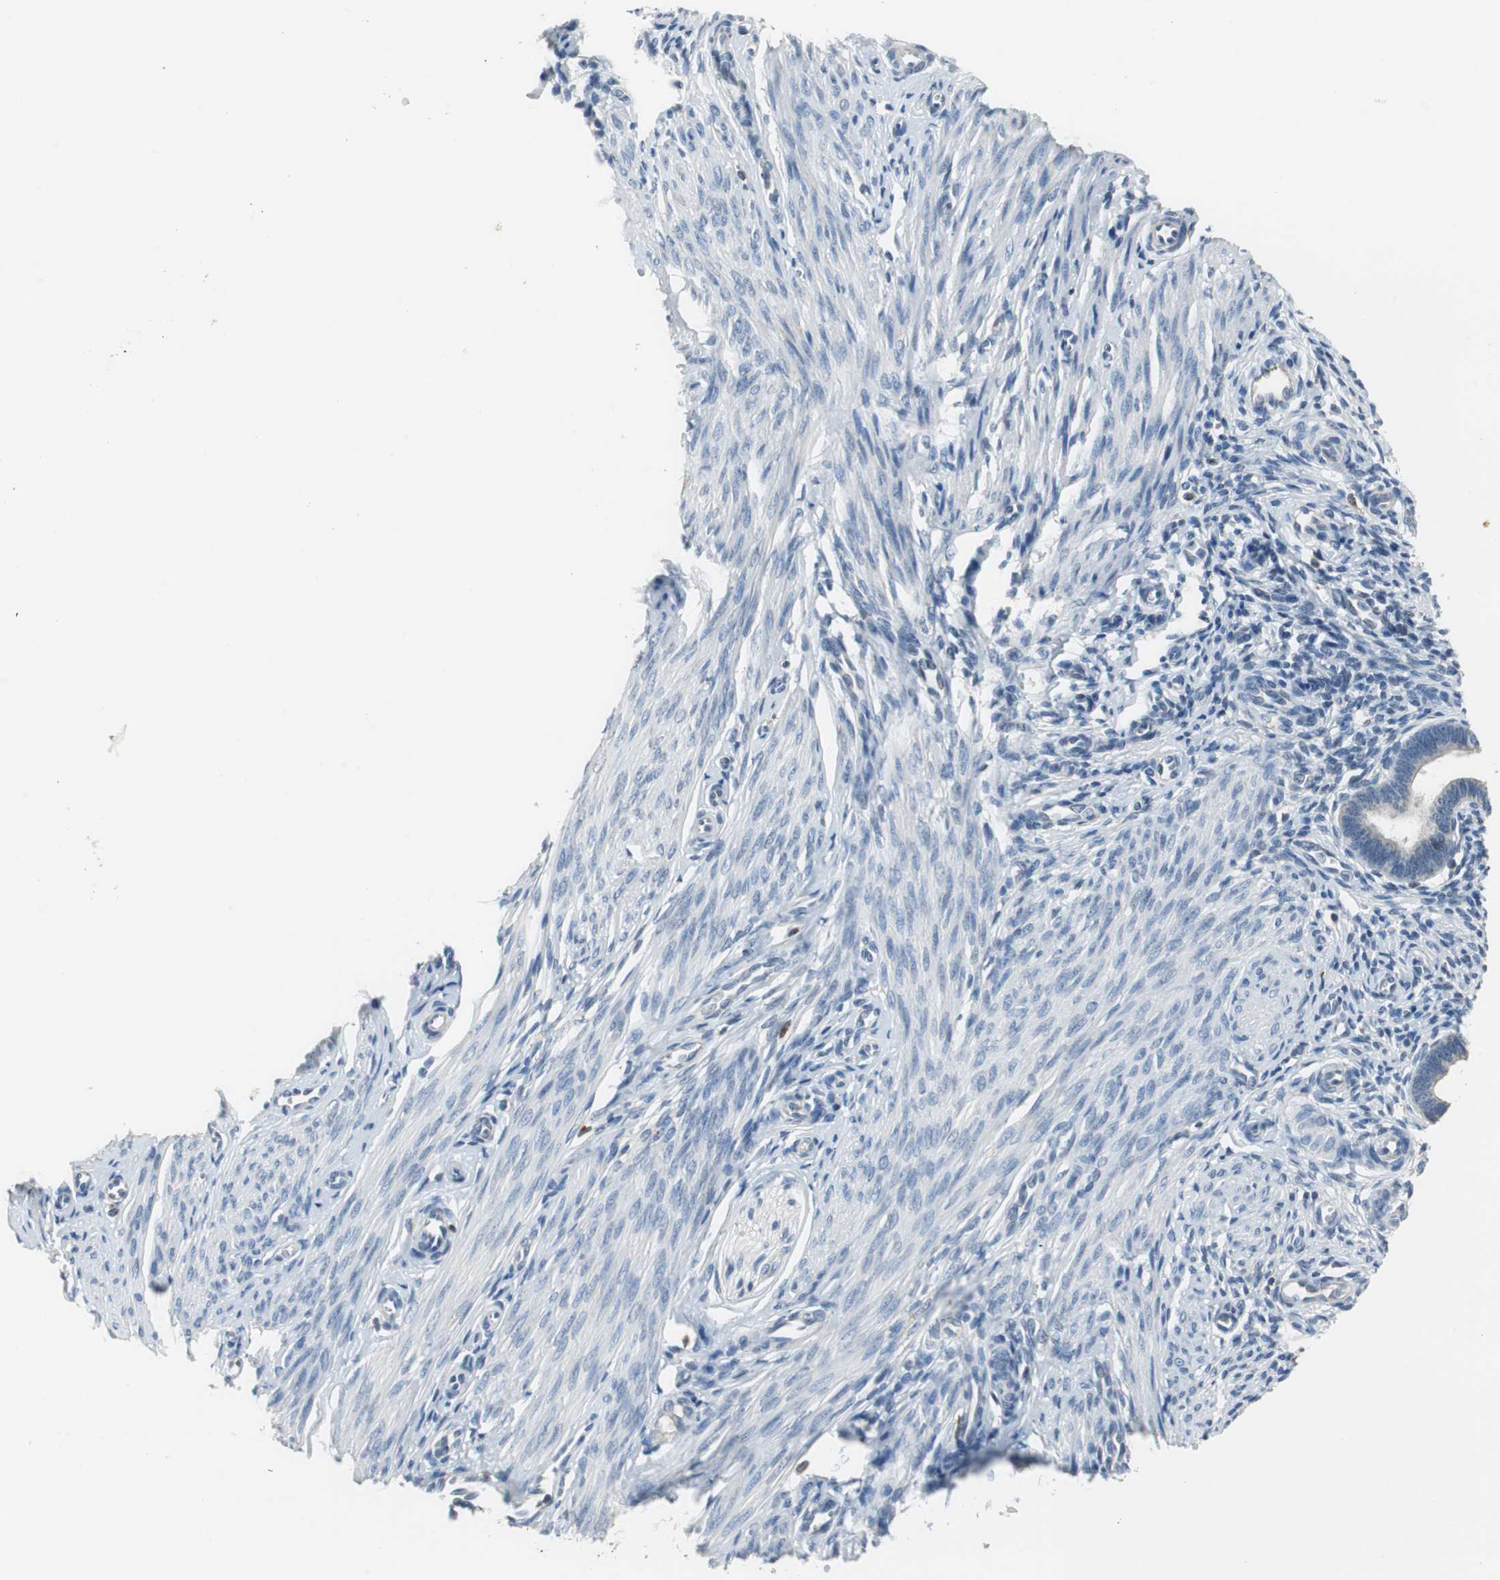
{"staining": {"intensity": "negative", "quantity": "none", "location": "none"}, "tissue": "endometrium", "cell_type": "Cells in endometrial stroma", "image_type": "normal", "snomed": [{"axis": "morphology", "description": "Normal tissue, NOS"}, {"axis": "topography", "description": "Endometrium"}], "caption": "This is an IHC histopathology image of benign endometrium. There is no staining in cells in endometrial stroma.", "gene": "CPA3", "patient": {"sex": "female", "age": 27}}